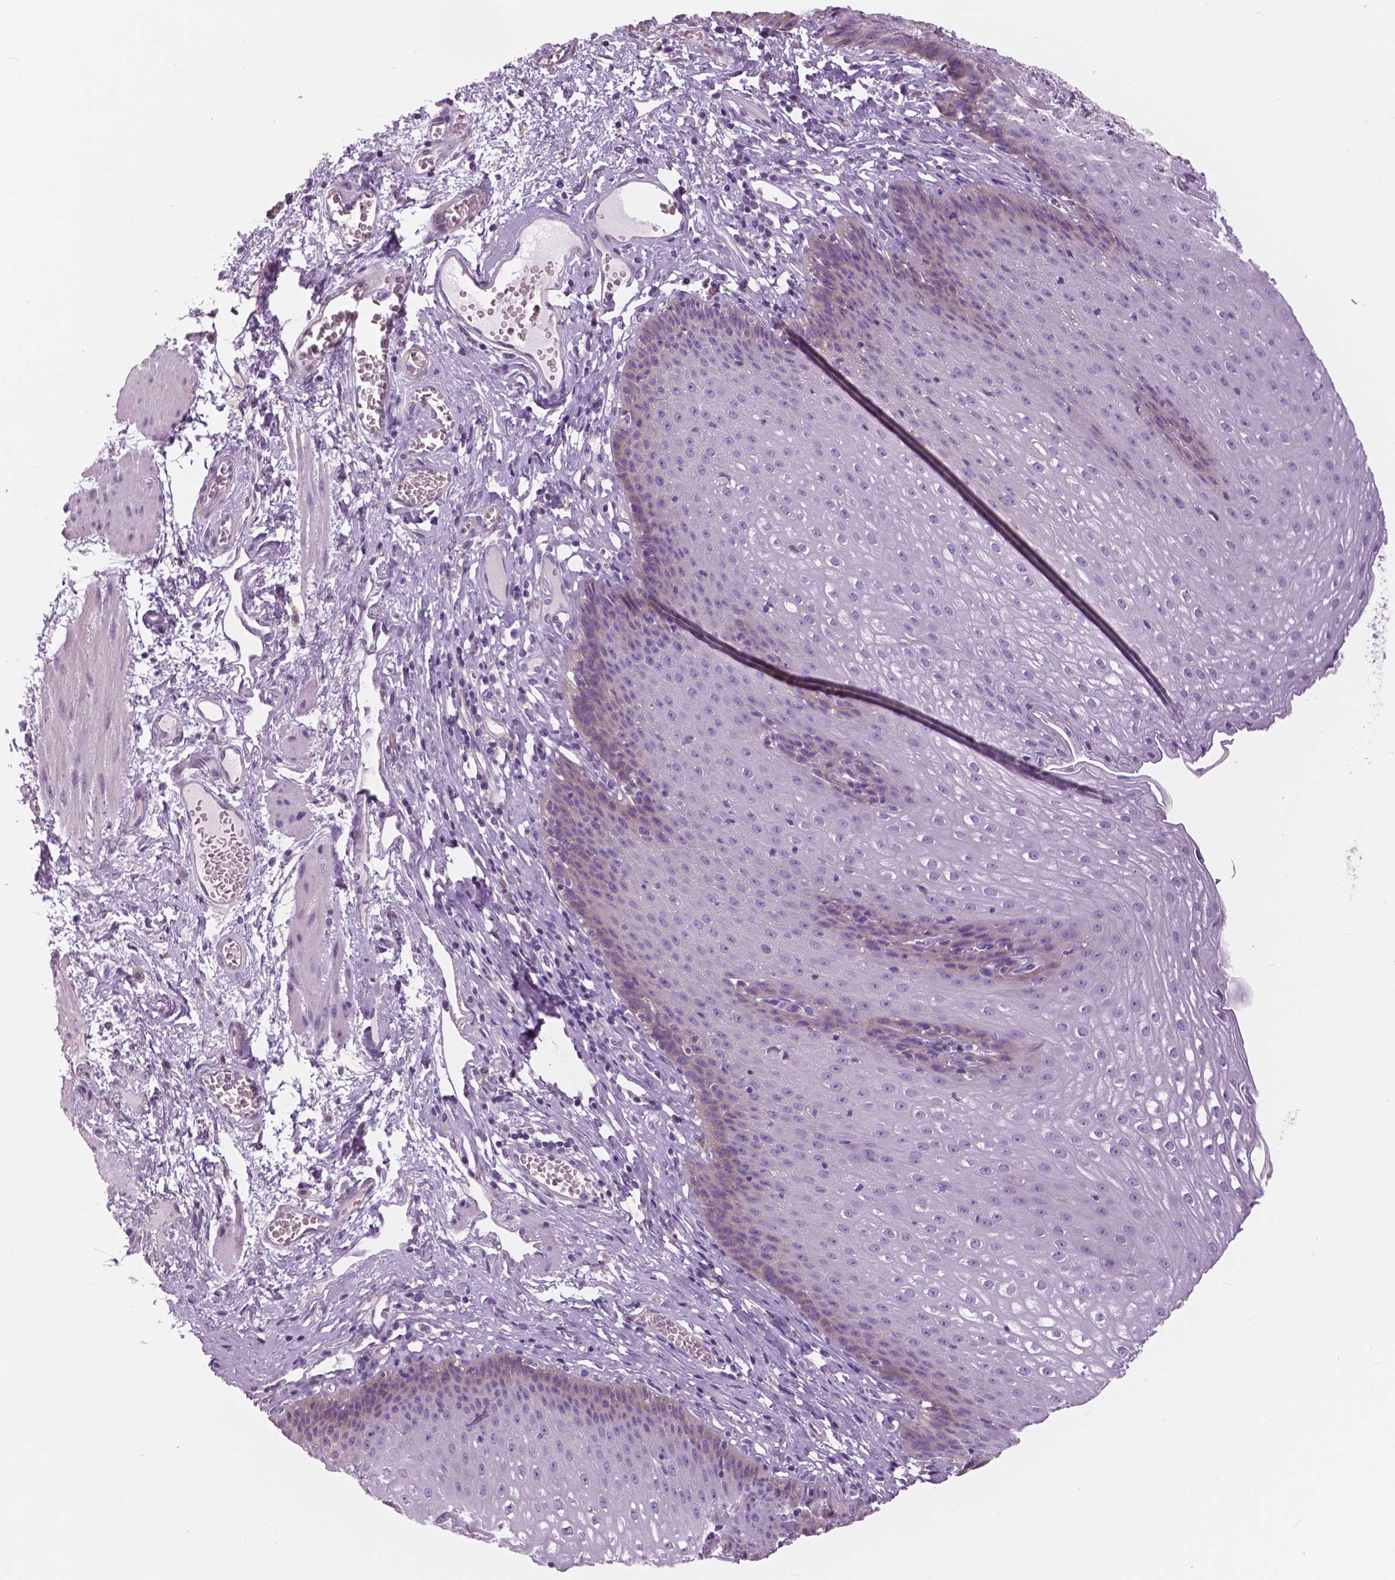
{"staining": {"intensity": "weak", "quantity": "<25%", "location": "cytoplasmic/membranous"}, "tissue": "esophagus", "cell_type": "Squamous epithelial cells", "image_type": "normal", "snomed": [{"axis": "morphology", "description": "Normal tissue, NOS"}, {"axis": "topography", "description": "Esophagus"}], "caption": "There is no significant positivity in squamous epithelial cells of esophagus. (Stains: DAB (3,3'-diaminobenzidine) immunohistochemistry (IHC) with hematoxylin counter stain, Microscopy: brightfield microscopy at high magnification).", "gene": "SERPINI1", "patient": {"sex": "male", "age": 72}}